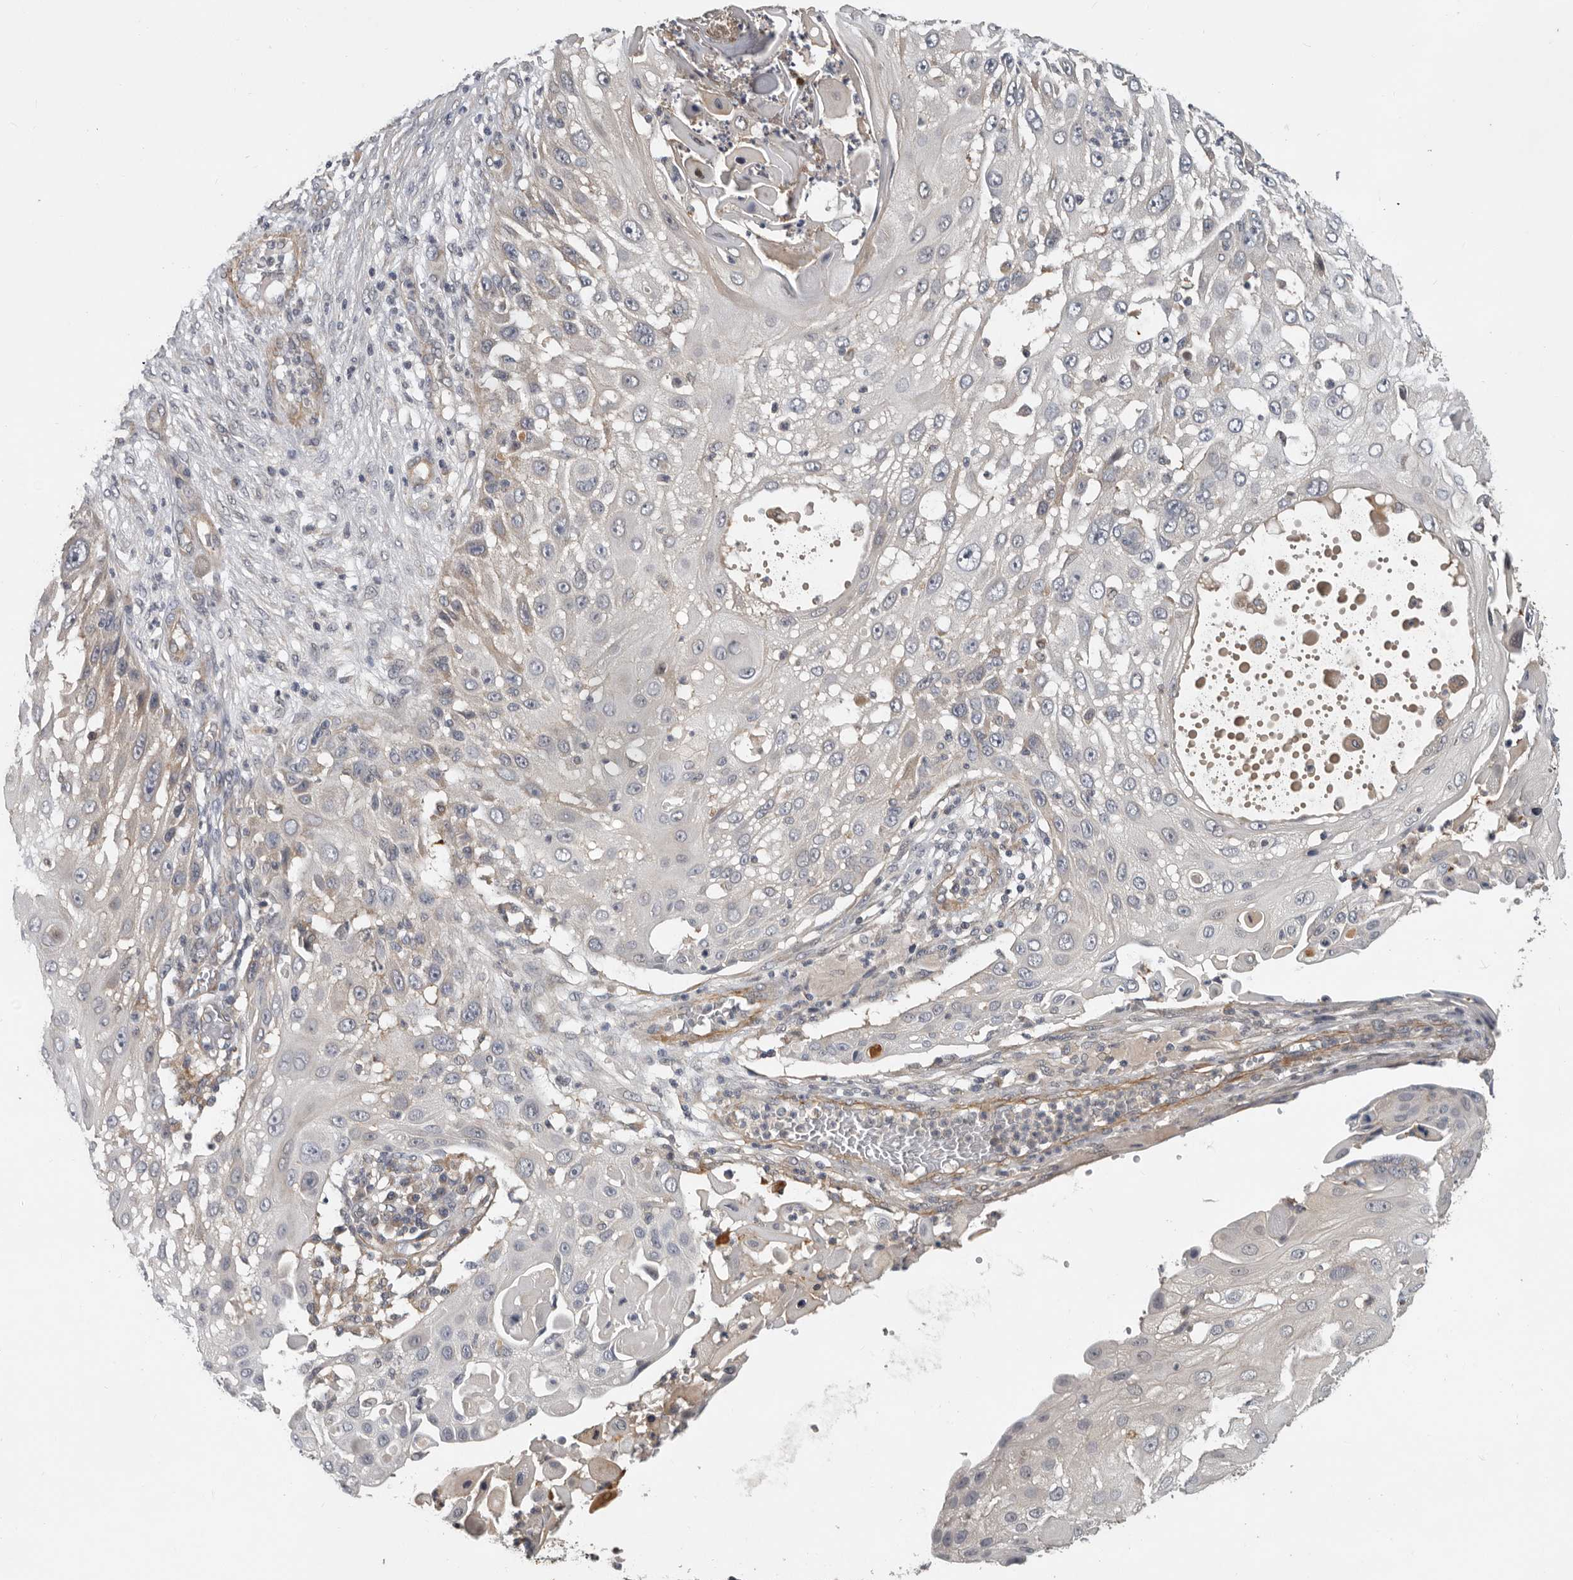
{"staining": {"intensity": "weak", "quantity": "<25%", "location": "cytoplasmic/membranous"}, "tissue": "skin cancer", "cell_type": "Tumor cells", "image_type": "cancer", "snomed": [{"axis": "morphology", "description": "Squamous cell carcinoma, NOS"}, {"axis": "topography", "description": "Skin"}], "caption": "Skin cancer was stained to show a protein in brown. There is no significant expression in tumor cells.", "gene": "RNF157", "patient": {"sex": "female", "age": 44}}